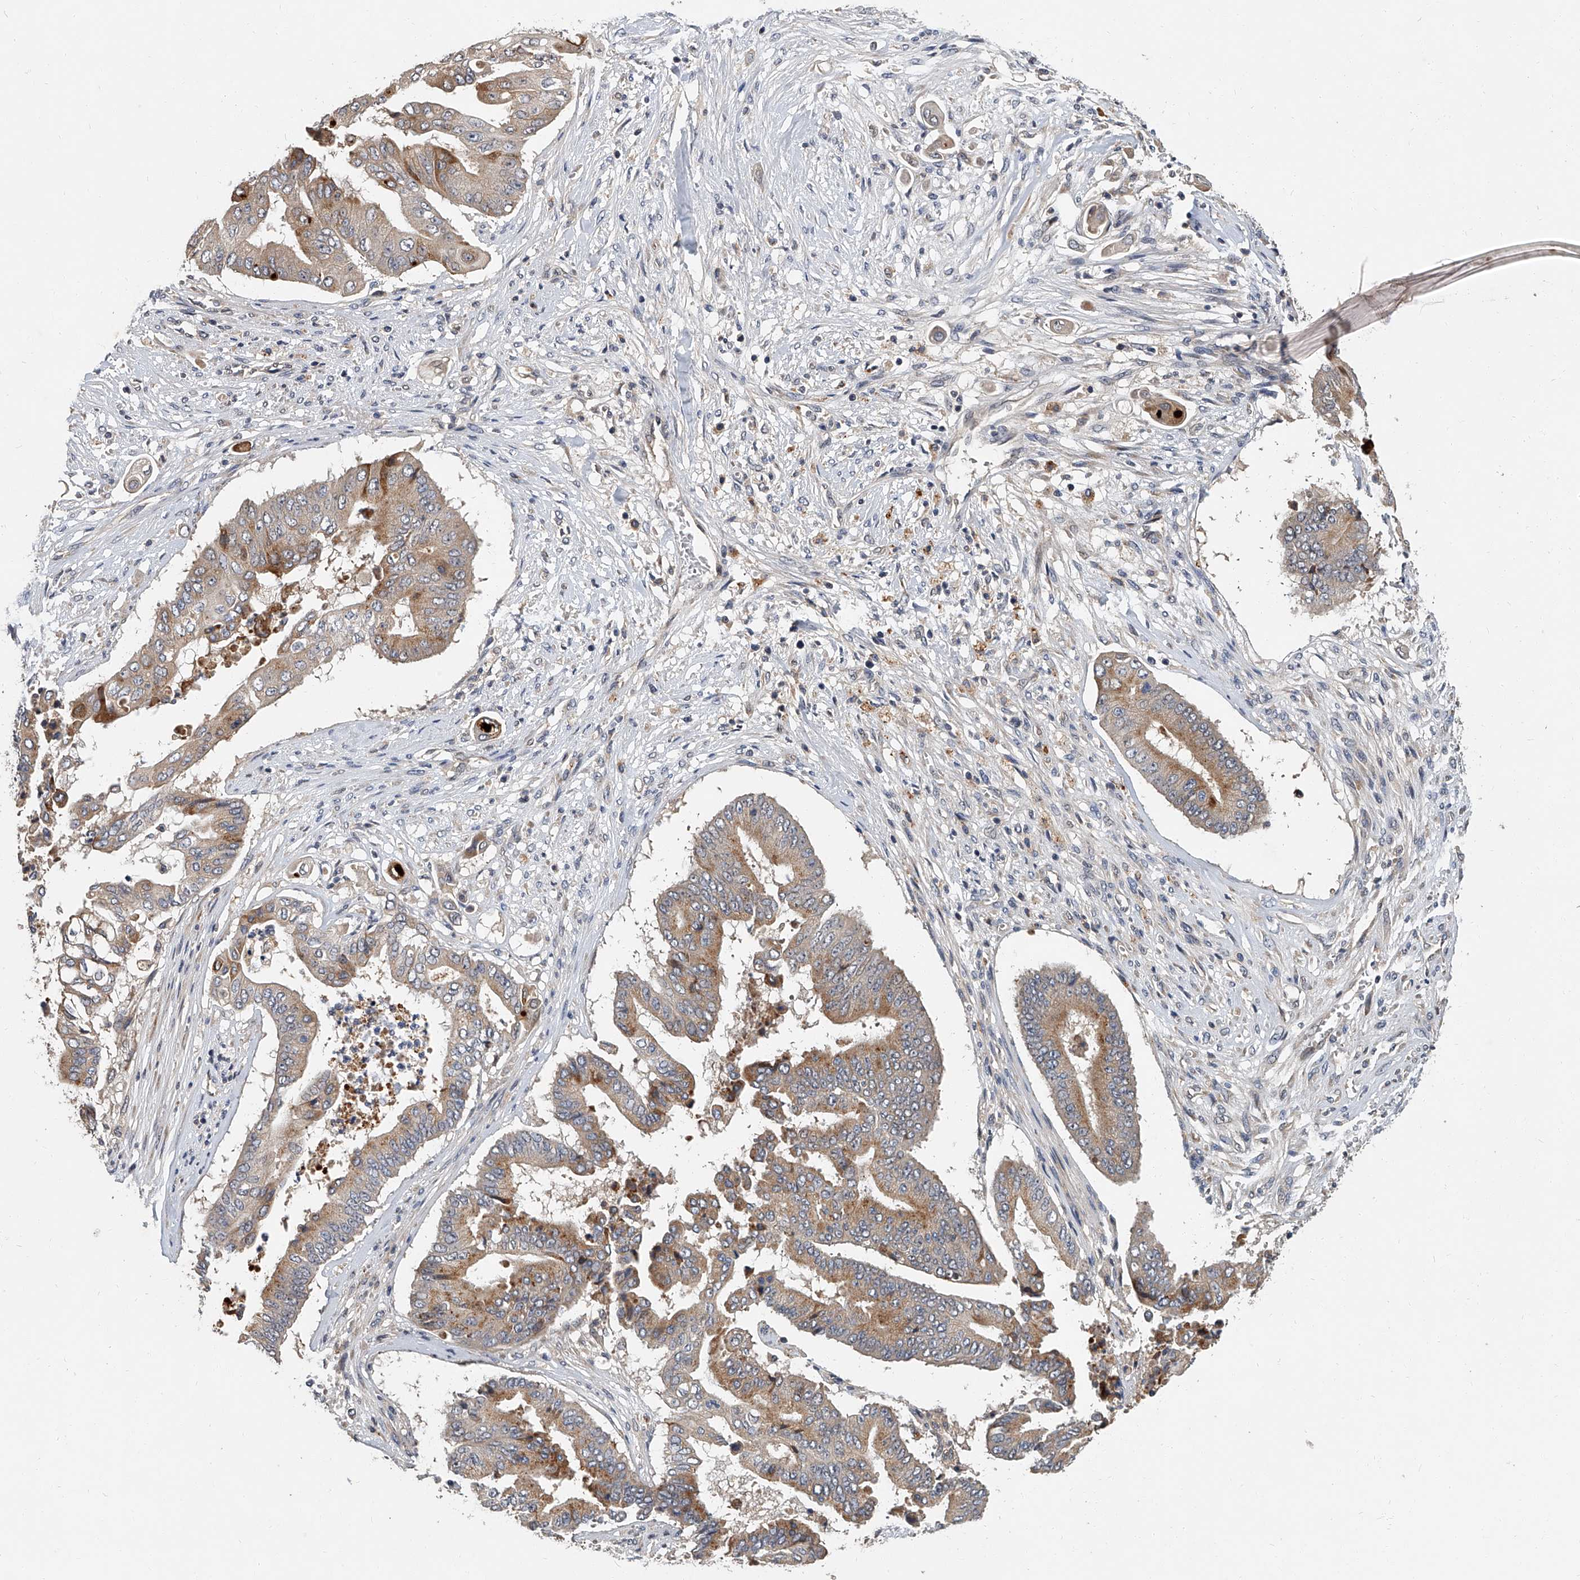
{"staining": {"intensity": "moderate", "quantity": "<25%", "location": "cytoplasmic/membranous"}, "tissue": "pancreatic cancer", "cell_type": "Tumor cells", "image_type": "cancer", "snomed": [{"axis": "morphology", "description": "Adenocarcinoma, NOS"}, {"axis": "topography", "description": "Pancreas"}], "caption": "A brown stain shows moderate cytoplasmic/membranous positivity of a protein in pancreatic adenocarcinoma tumor cells. The staining was performed using DAB to visualize the protein expression in brown, while the nuclei were stained in blue with hematoxylin (Magnification: 20x).", "gene": "JAG2", "patient": {"sex": "female", "age": 77}}